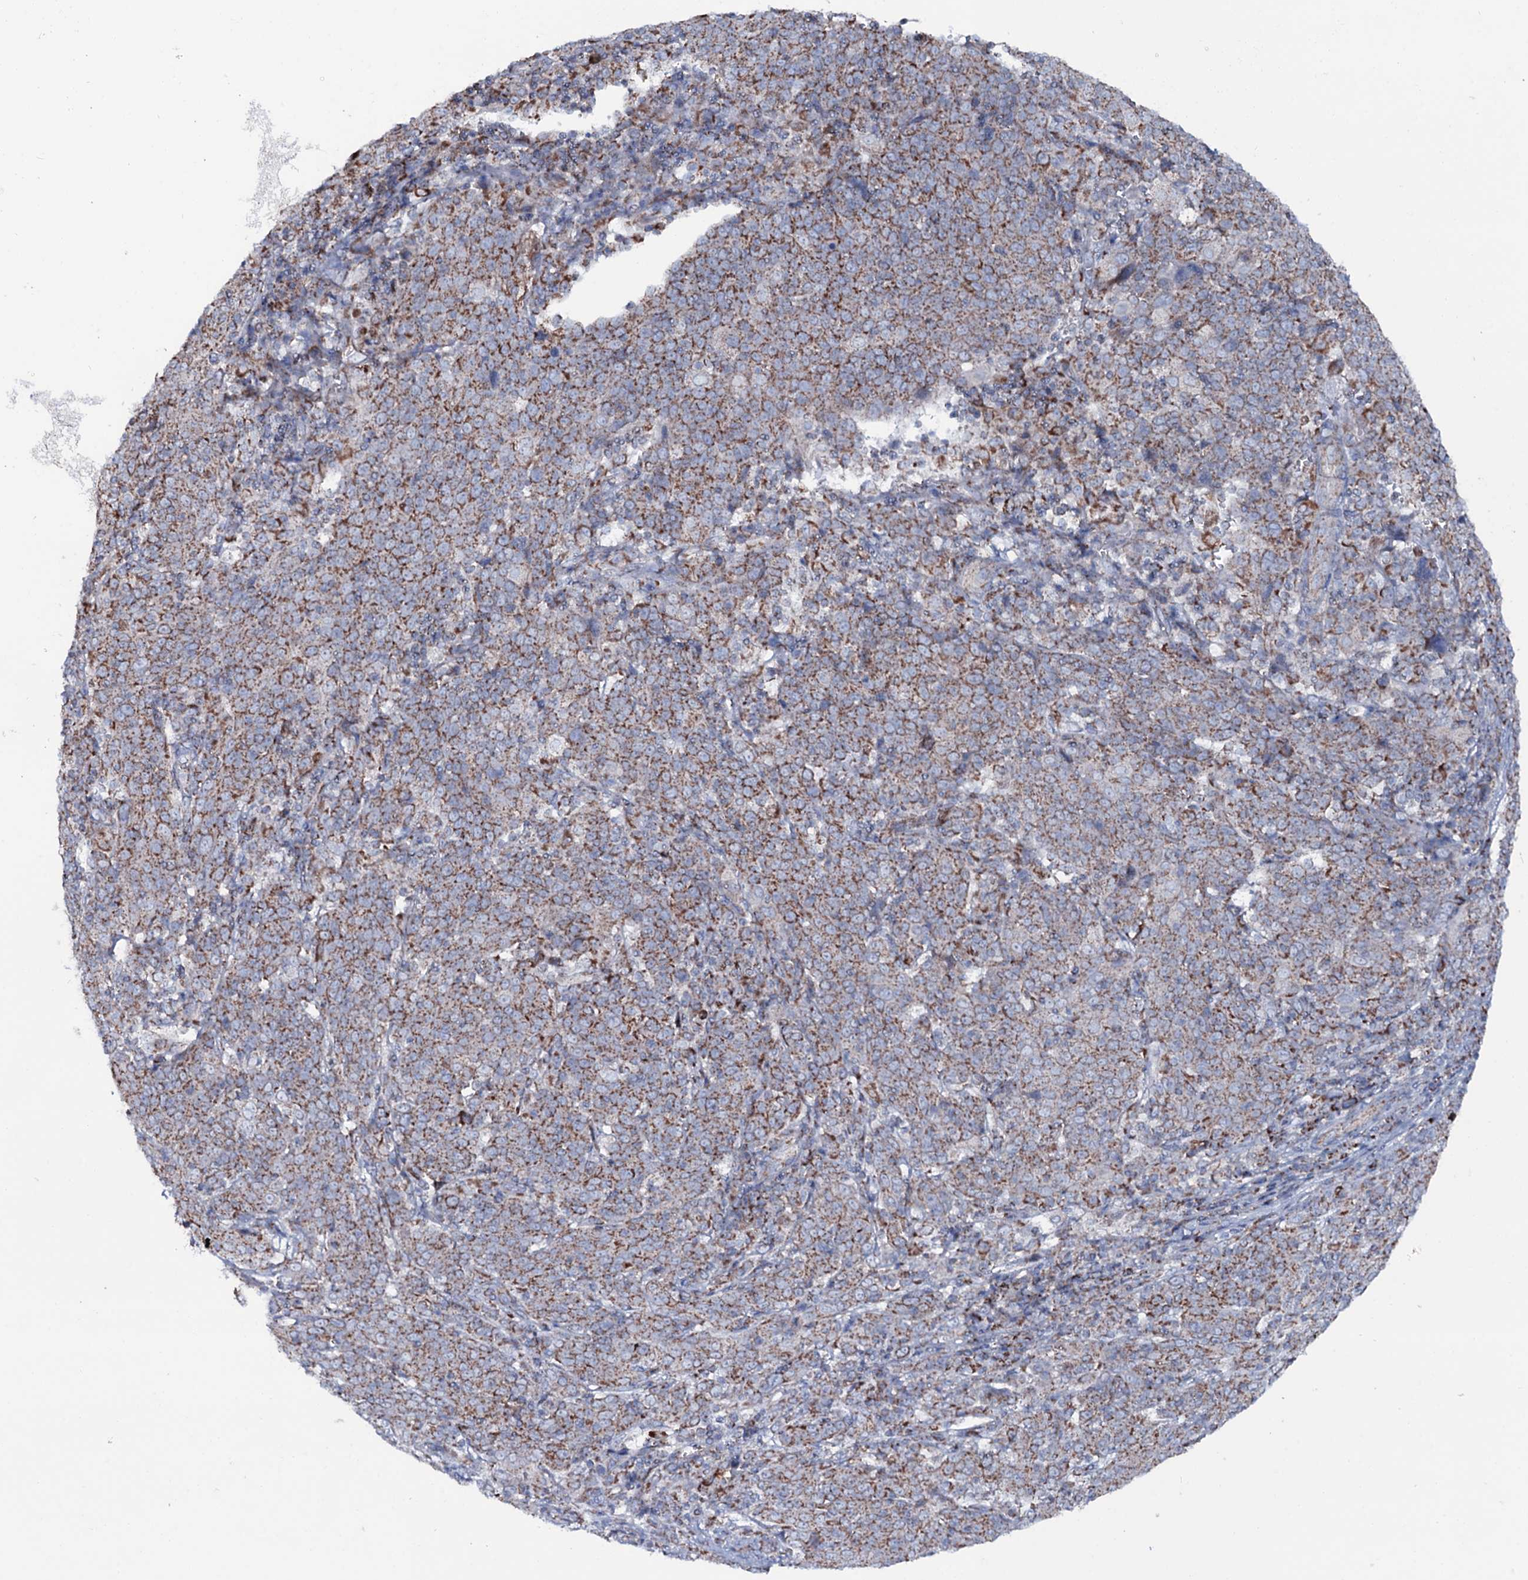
{"staining": {"intensity": "moderate", "quantity": ">75%", "location": "cytoplasmic/membranous"}, "tissue": "cervical cancer", "cell_type": "Tumor cells", "image_type": "cancer", "snomed": [{"axis": "morphology", "description": "Squamous cell carcinoma, NOS"}, {"axis": "topography", "description": "Cervix"}], "caption": "Immunohistochemistry (DAB) staining of human cervical squamous cell carcinoma reveals moderate cytoplasmic/membranous protein expression in approximately >75% of tumor cells.", "gene": "MRPS35", "patient": {"sex": "female", "age": 67}}